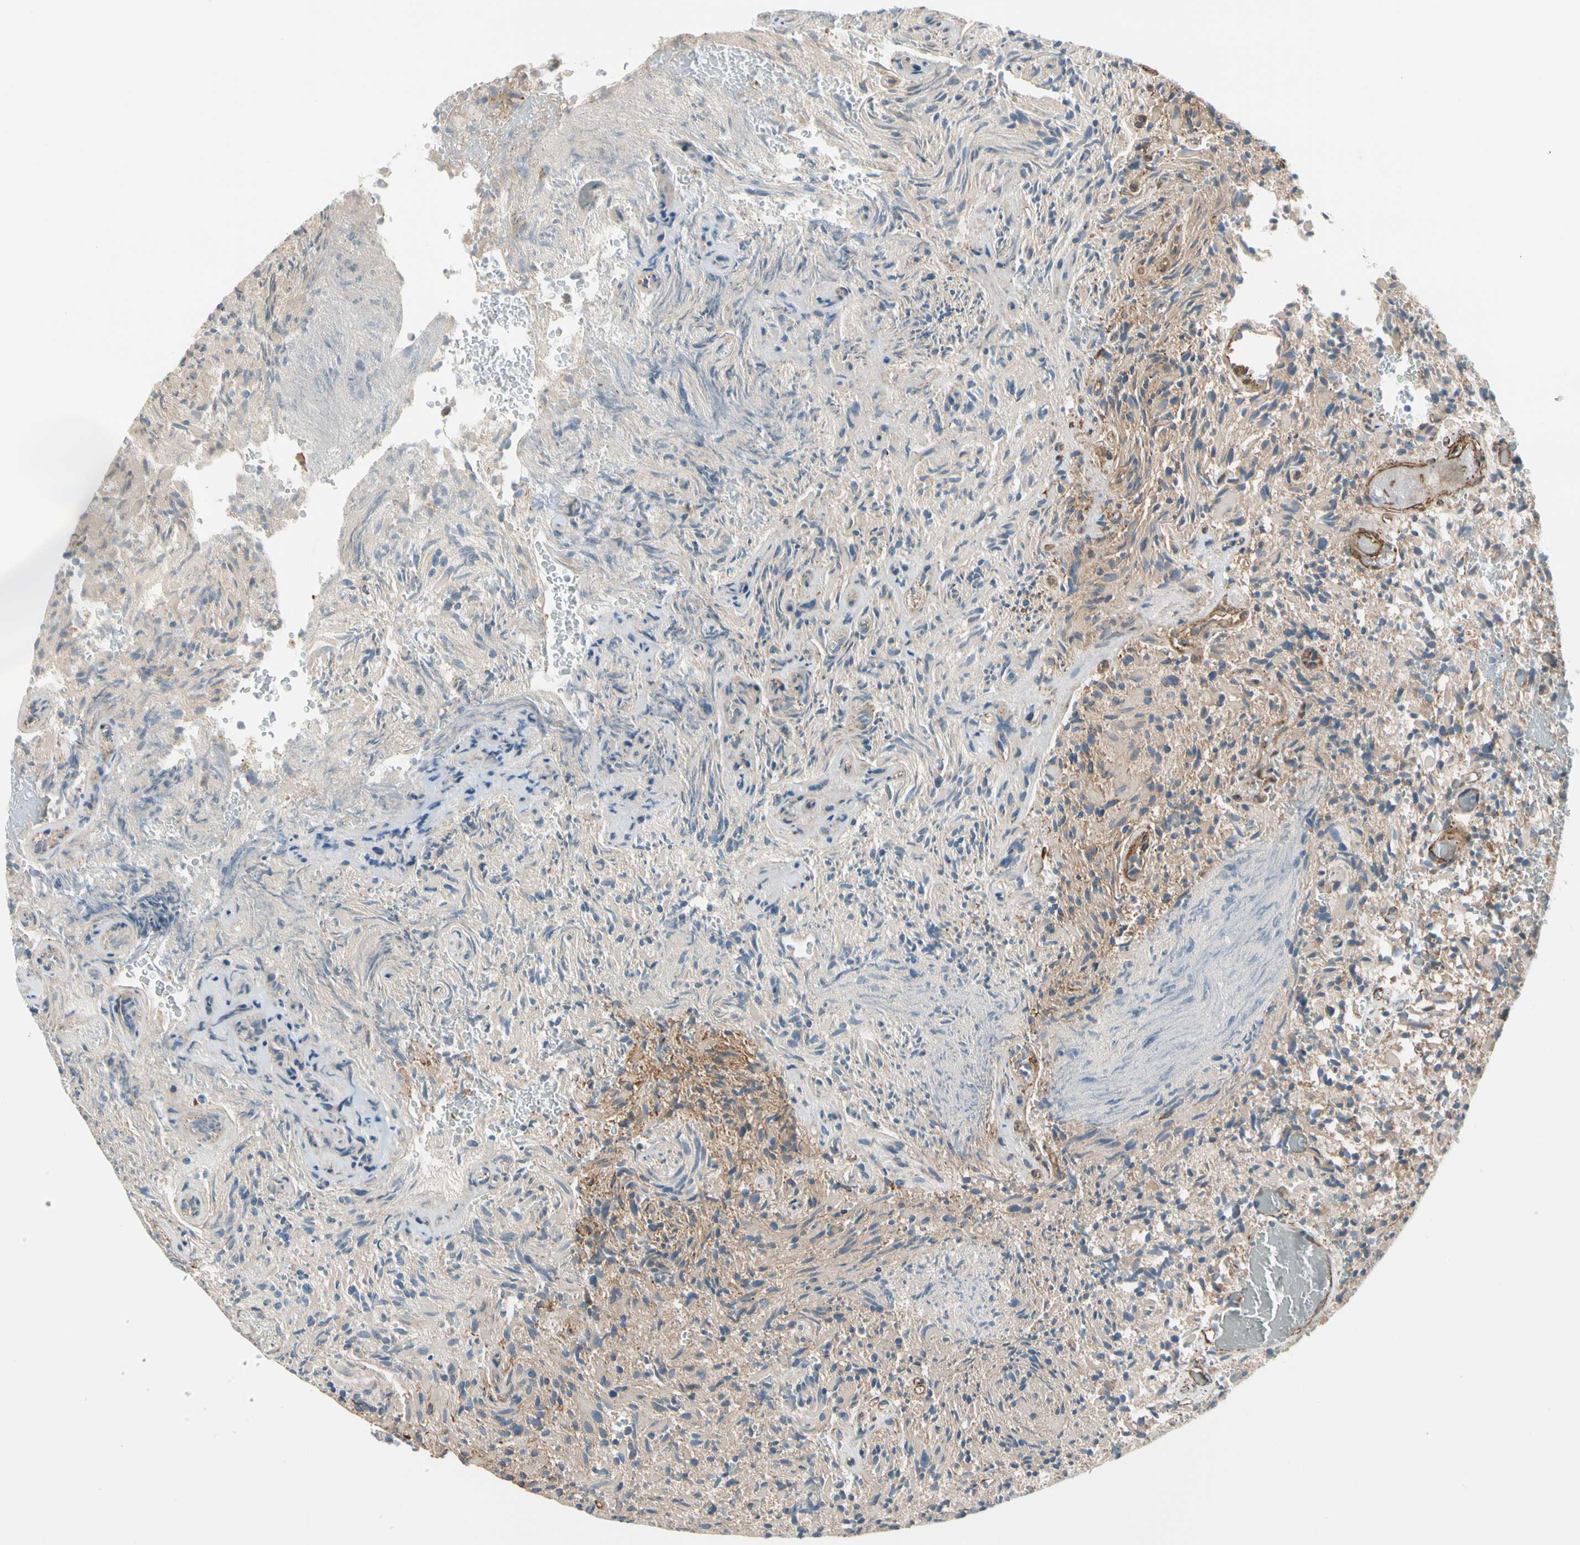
{"staining": {"intensity": "weak", "quantity": ">75%", "location": "cytoplasmic/membranous"}, "tissue": "glioma", "cell_type": "Tumor cells", "image_type": "cancer", "snomed": [{"axis": "morphology", "description": "Glioma, malignant, High grade"}, {"axis": "topography", "description": "Brain"}], "caption": "Approximately >75% of tumor cells in human glioma show weak cytoplasmic/membranous protein staining as visualized by brown immunohistochemical staining.", "gene": "LIMK2", "patient": {"sex": "male", "age": 71}}